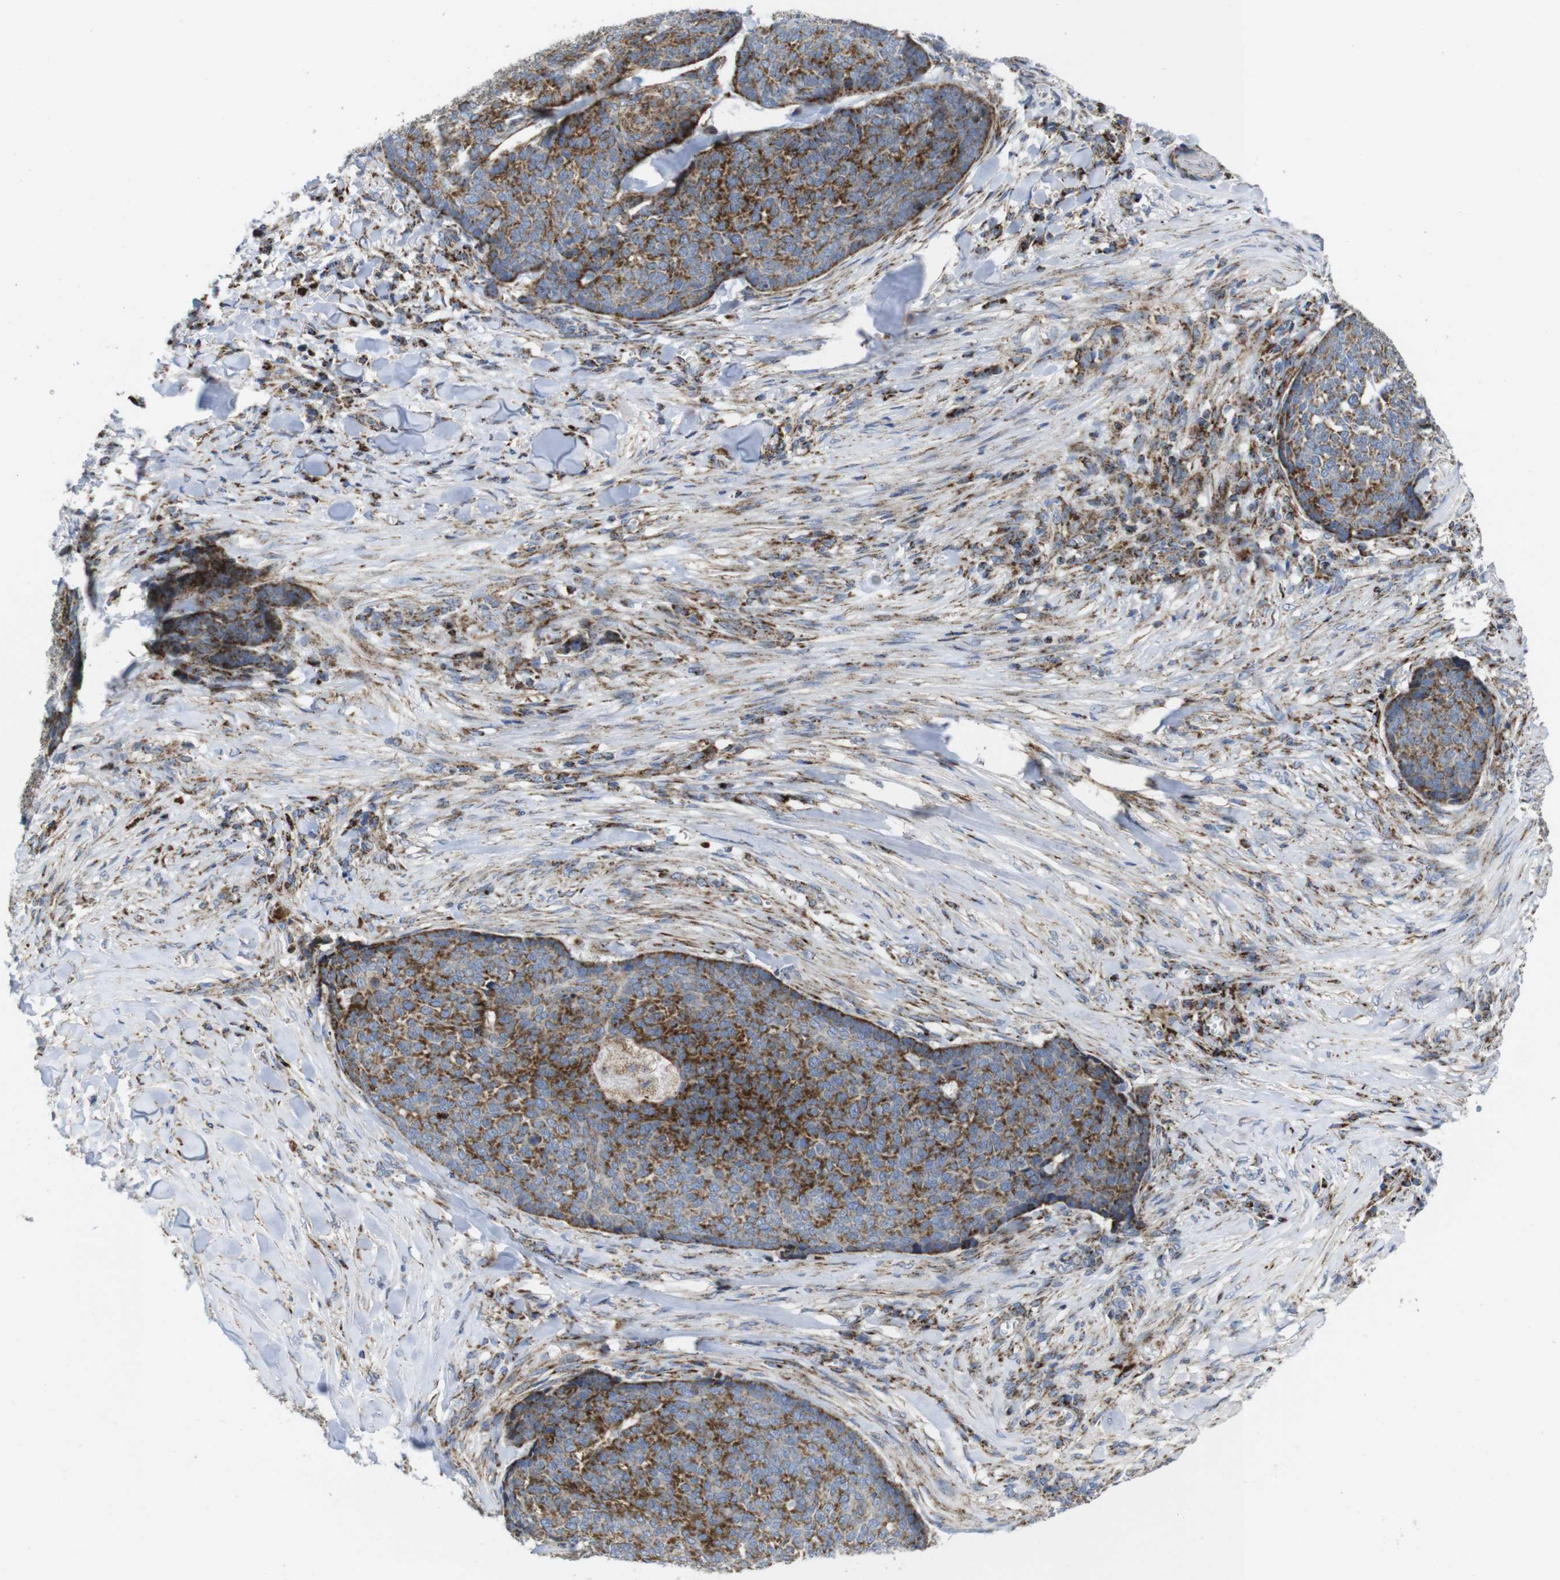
{"staining": {"intensity": "strong", "quantity": "25%-75%", "location": "cytoplasmic/membranous"}, "tissue": "skin cancer", "cell_type": "Tumor cells", "image_type": "cancer", "snomed": [{"axis": "morphology", "description": "Basal cell carcinoma"}, {"axis": "topography", "description": "Skin"}], "caption": "Strong cytoplasmic/membranous expression for a protein is present in about 25%-75% of tumor cells of skin cancer (basal cell carcinoma) using IHC.", "gene": "TMEM192", "patient": {"sex": "male", "age": 84}}